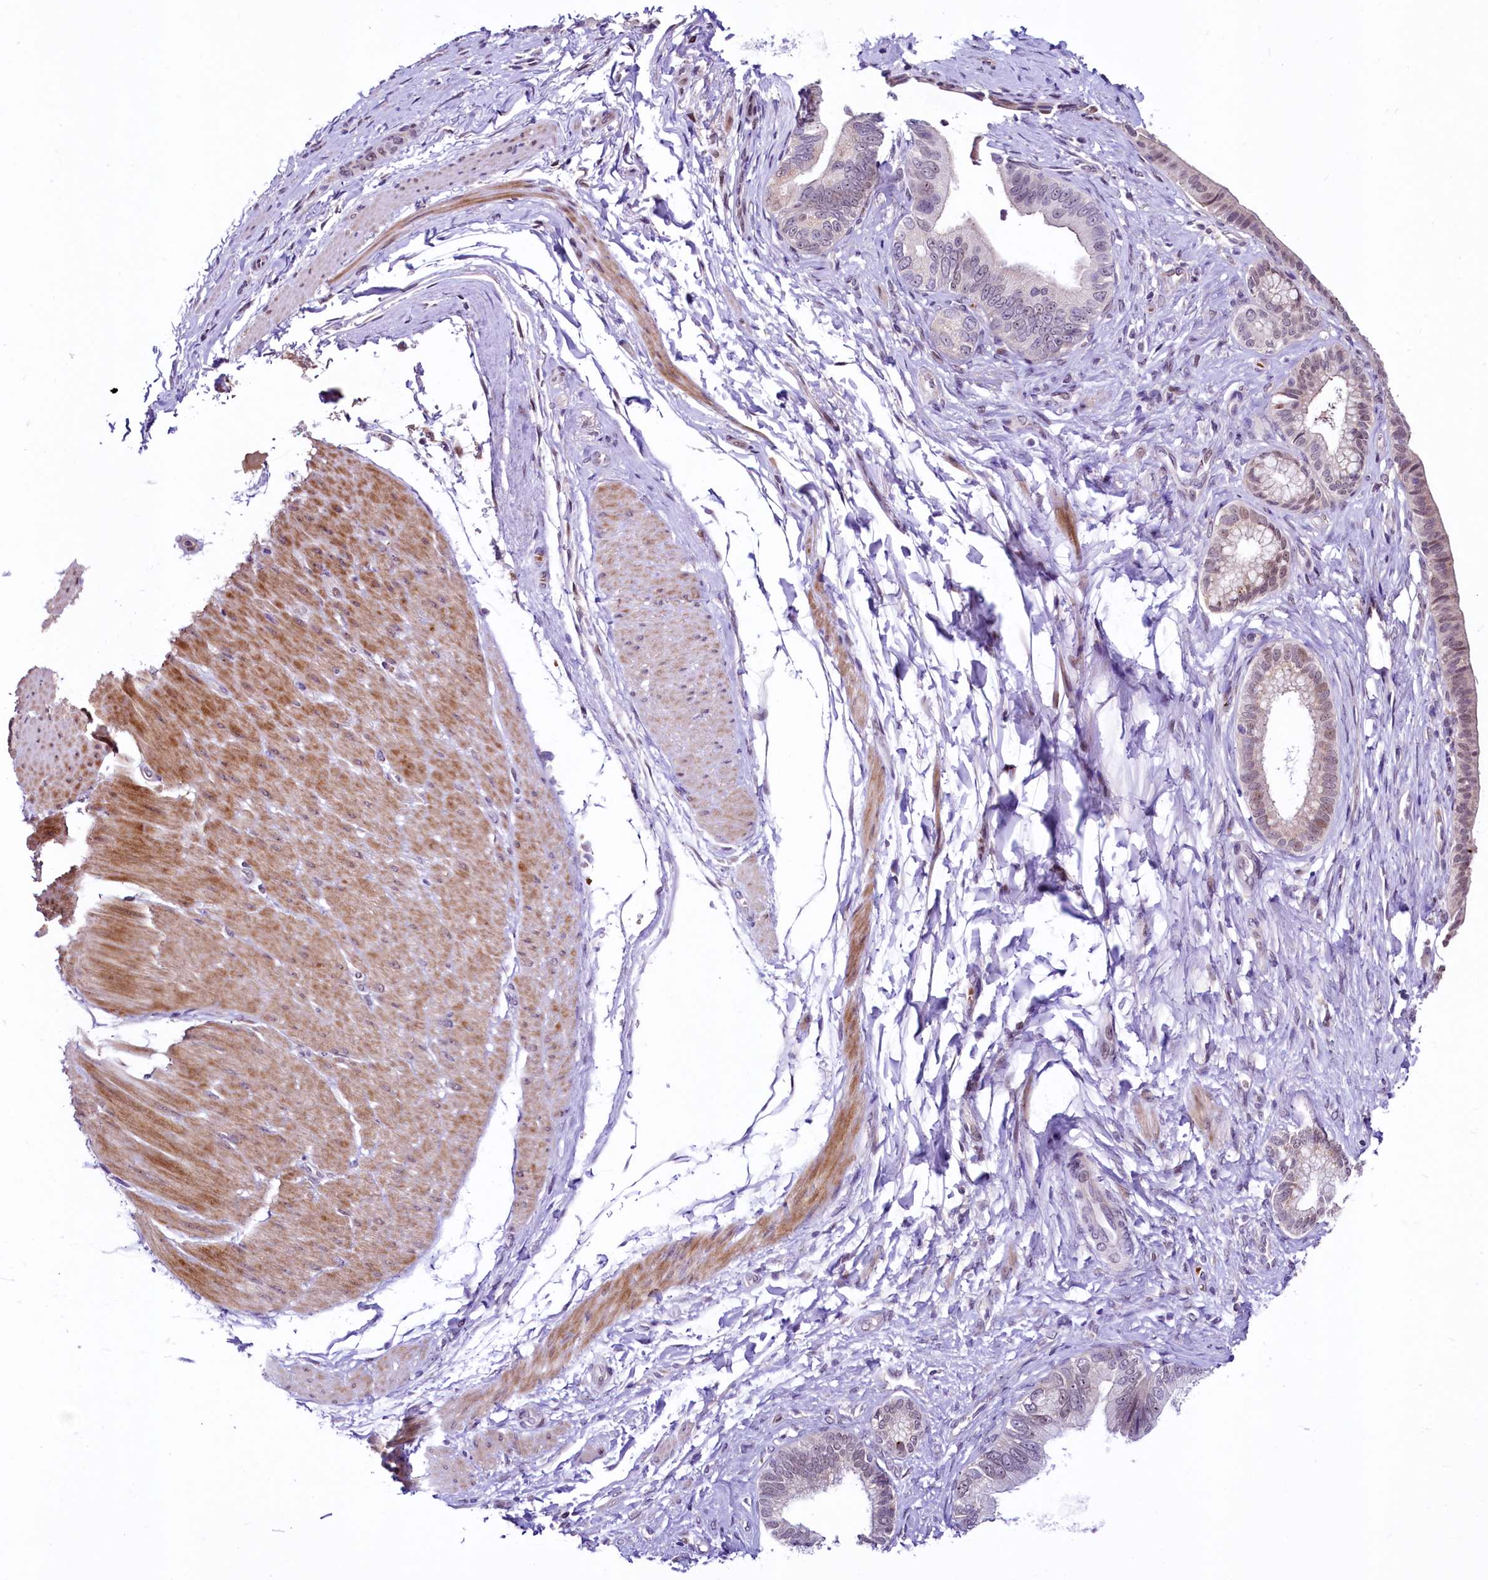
{"staining": {"intensity": "weak", "quantity": "<25%", "location": "nuclear"}, "tissue": "pancreatic cancer", "cell_type": "Tumor cells", "image_type": "cancer", "snomed": [{"axis": "morphology", "description": "Adenocarcinoma, NOS"}, {"axis": "topography", "description": "Pancreas"}], "caption": "Tumor cells are negative for brown protein staining in pancreatic adenocarcinoma.", "gene": "LEUTX", "patient": {"sex": "female", "age": 55}}